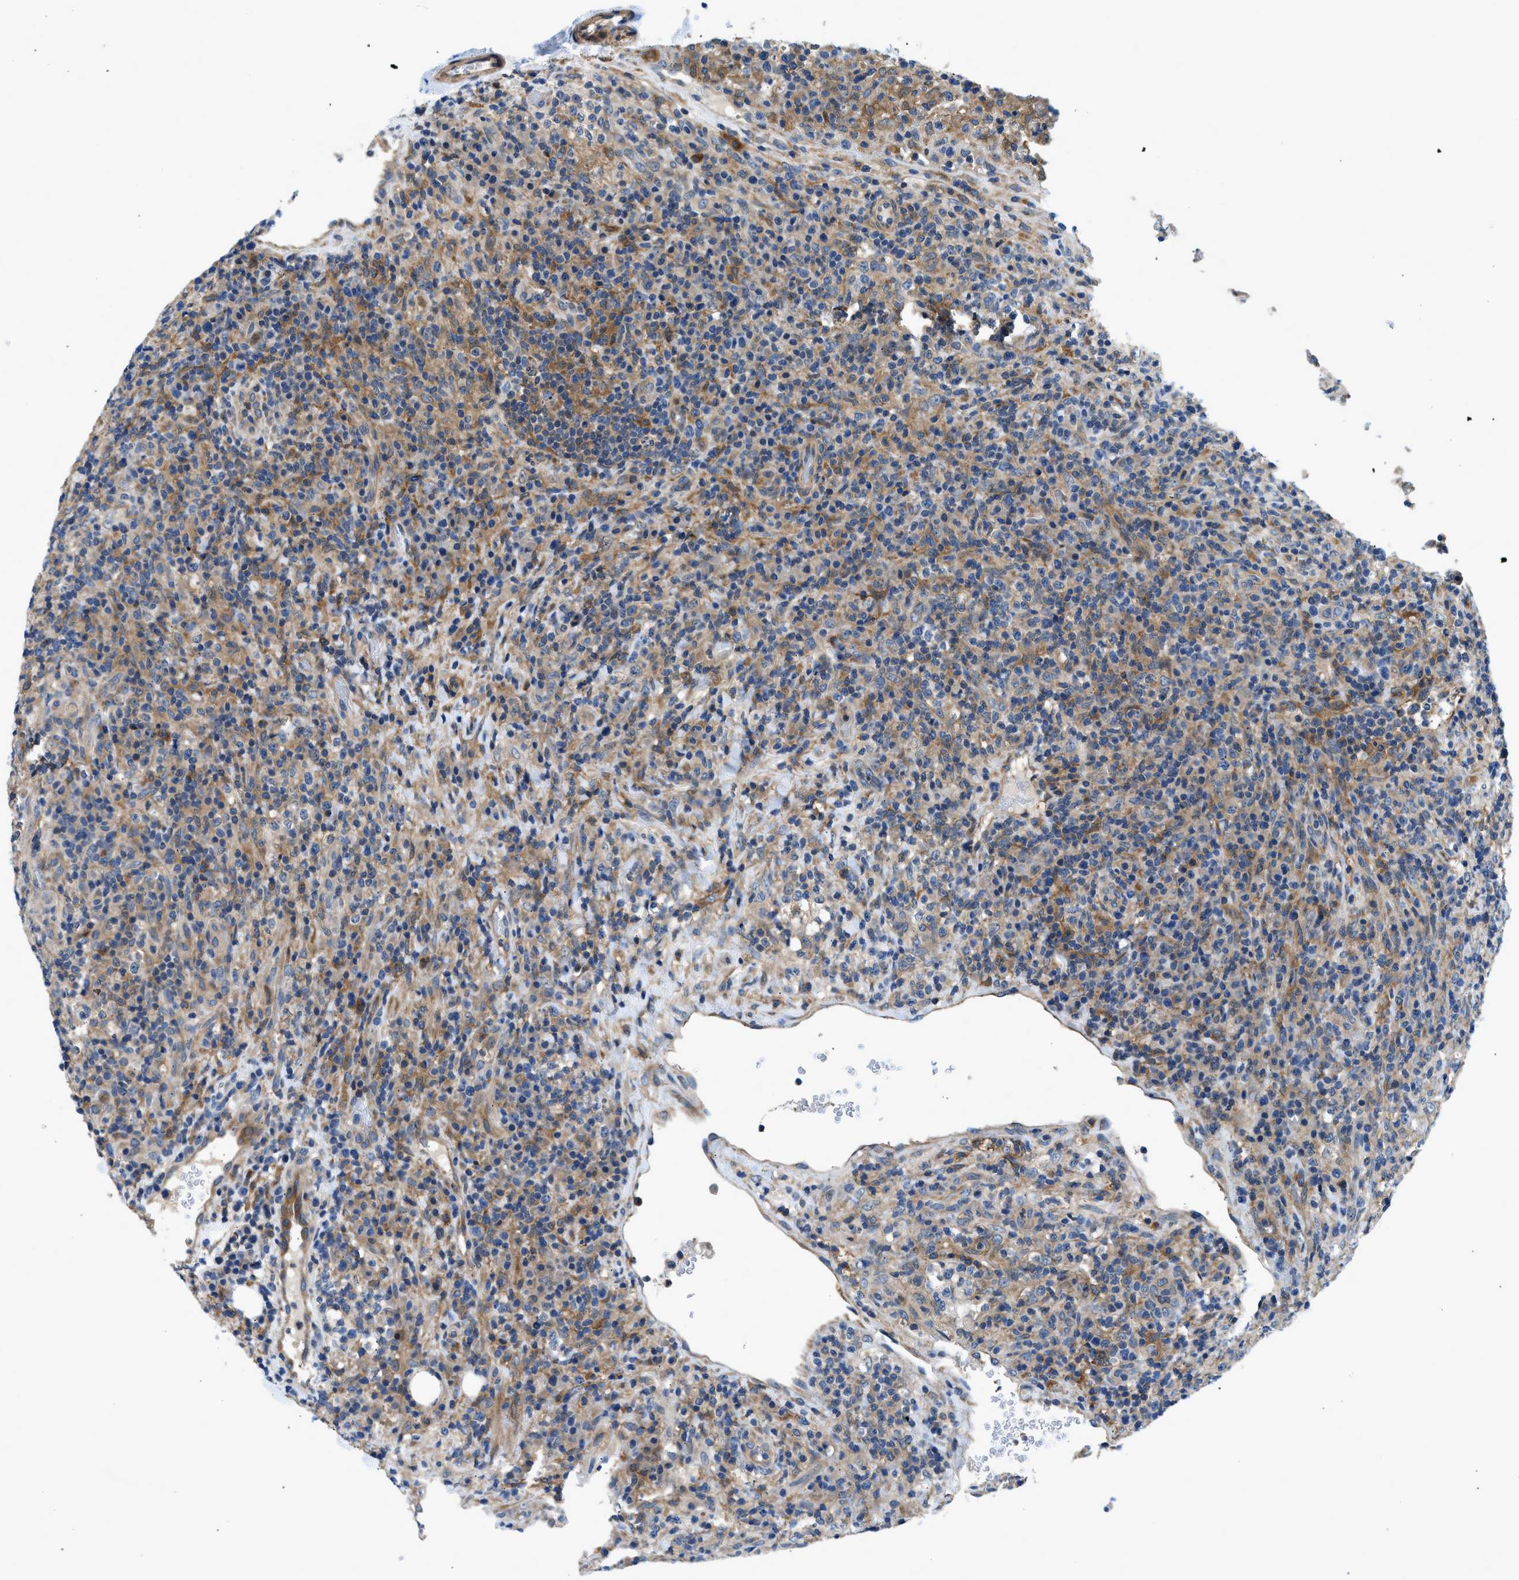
{"staining": {"intensity": "moderate", "quantity": "25%-75%", "location": "cytoplasmic/membranous"}, "tissue": "lymphoma", "cell_type": "Tumor cells", "image_type": "cancer", "snomed": [{"axis": "morphology", "description": "Malignant lymphoma, non-Hodgkin's type, High grade"}, {"axis": "topography", "description": "Lymph node"}], "caption": "The immunohistochemical stain highlights moderate cytoplasmic/membranous expression in tumor cells of malignant lymphoma, non-Hodgkin's type (high-grade) tissue.", "gene": "LPIN2", "patient": {"sex": "female", "age": 76}}